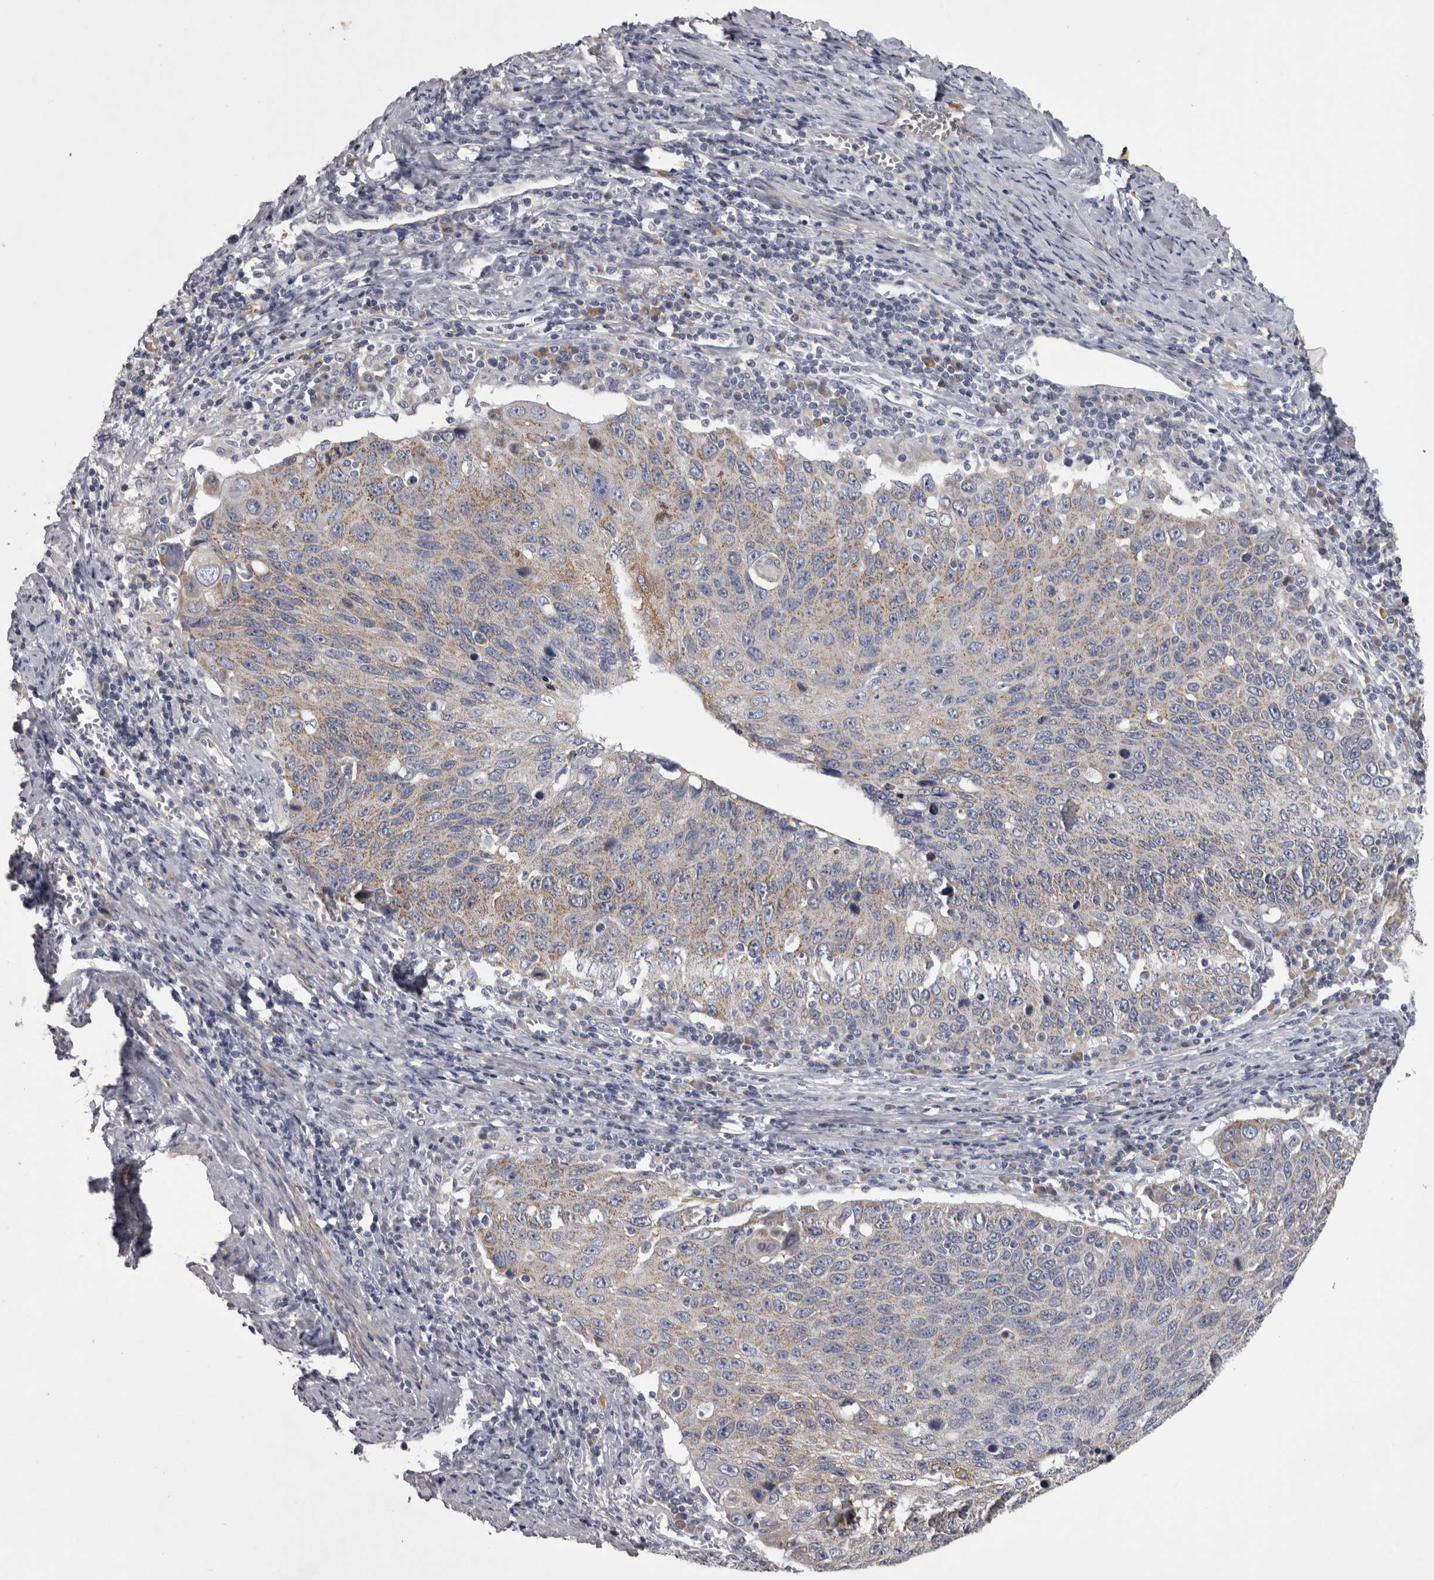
{"staining": {"intensity": "weak", "quantity": "25%-75%", "location": "cytoplasmic/membranous"}, "tissue": "cervical cancer", "cell_type": "Tumor cells", "image_type": "cancer", "snomed": [{"axis": "morphology", "description": "Squamous cell carcinoma, NOS"}, {"axis": "topography", "description": "Cervix"}], "caption": "Immunohistochemical staining of human squamous cell carcinoma (cervical) reveals weak cytoplasmic/membranous protein expression in approximately 25%-75% of tumor cells.", "gene": "DBT", "patient": {"sex": "female", "age": 53}}